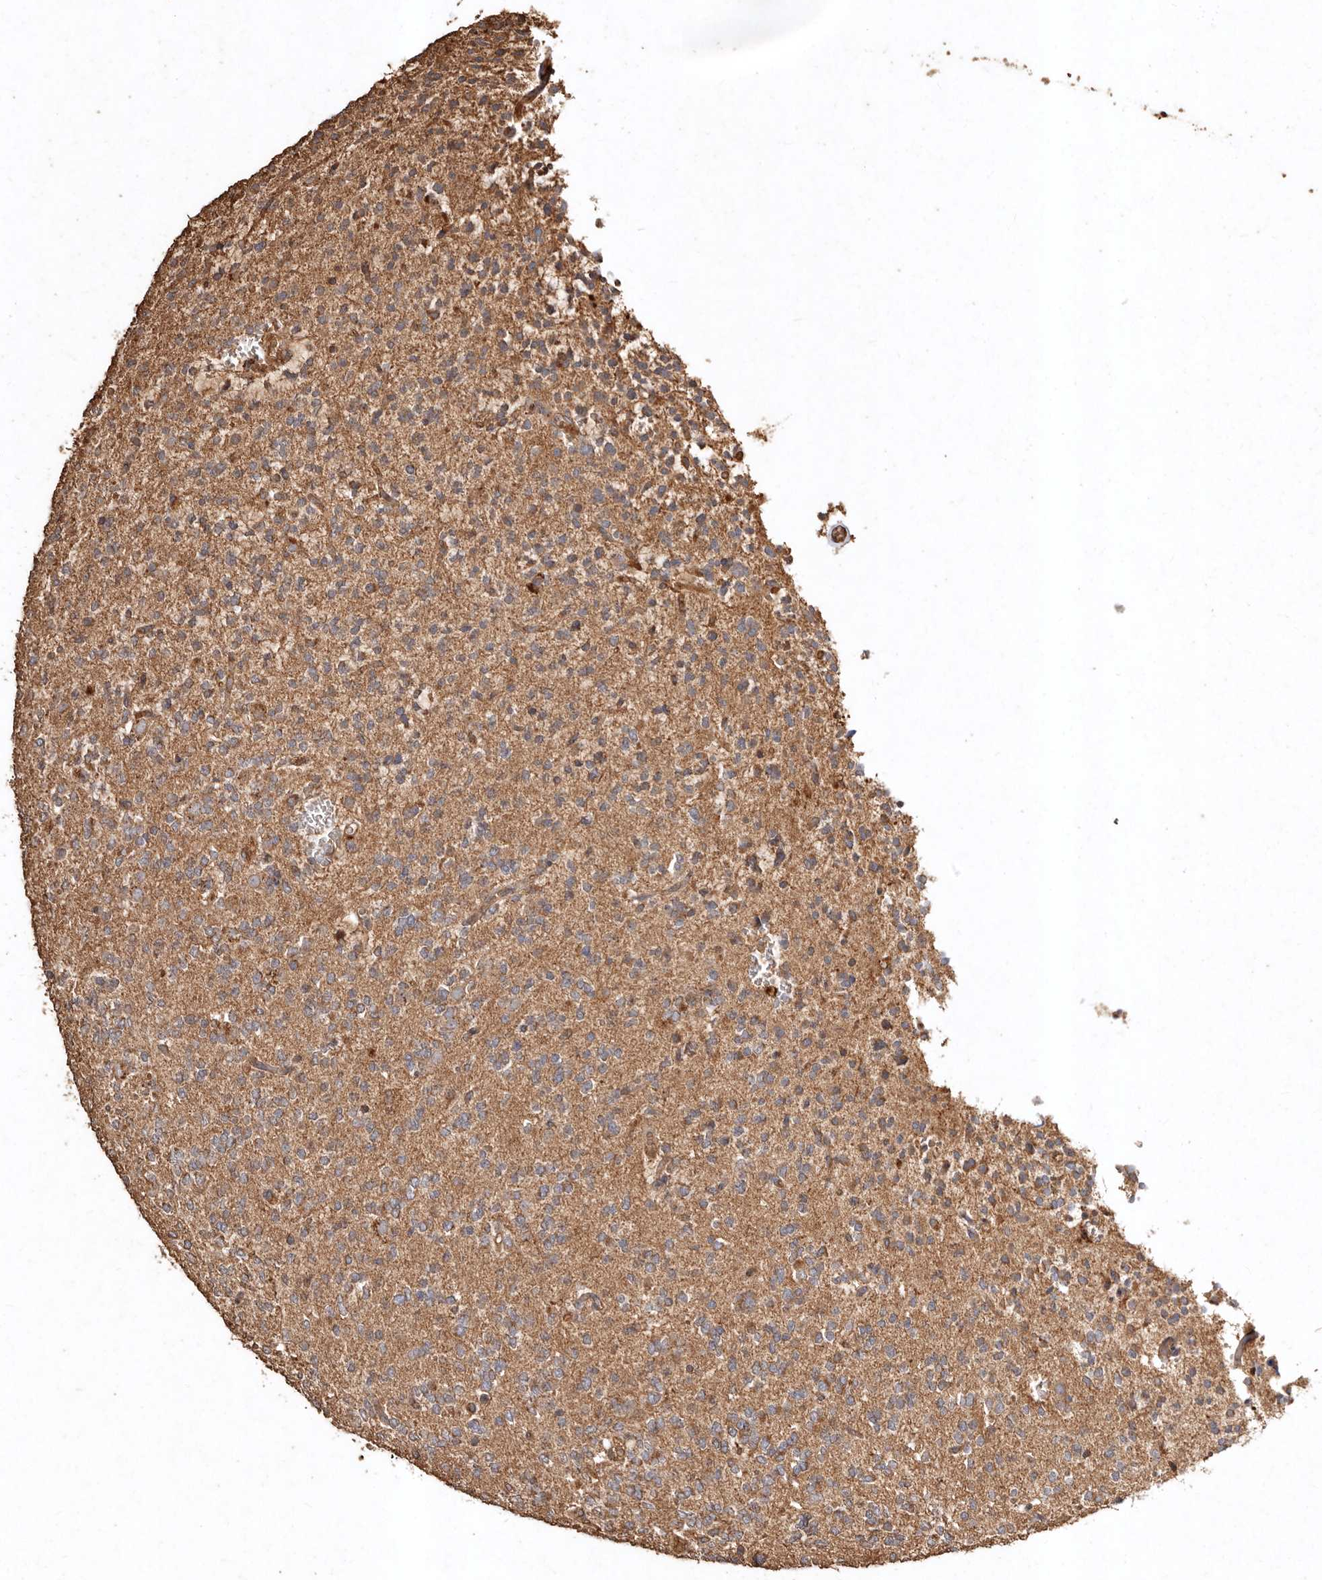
{"staining": {"intensity": "moderate", "quantity": ">75%", "location": "cytoplasmic/membranous"}, "tissue": "glioma", "cell_type": "Tumor cells", "image_type": "cancer", "snomed": [{"axis": "morphology", "description": "Glioma, malignant, Low grade"}, {"axis": "topography", "description": "Brain"}], "caption": "Immunohistochemistry staining of glioma, which shows medium levels of moderate cytoplasmic/membranous staining in approximately >75% of tumor cells indicating moderate cytoplasmic/membranous protein expression. The staining was performed using DAB (brown) for protein detection and nuclei were counterstained in hematoxylin (blue).", "gene": "FARS2", "patient": {"sex": "male", "age": 38}}